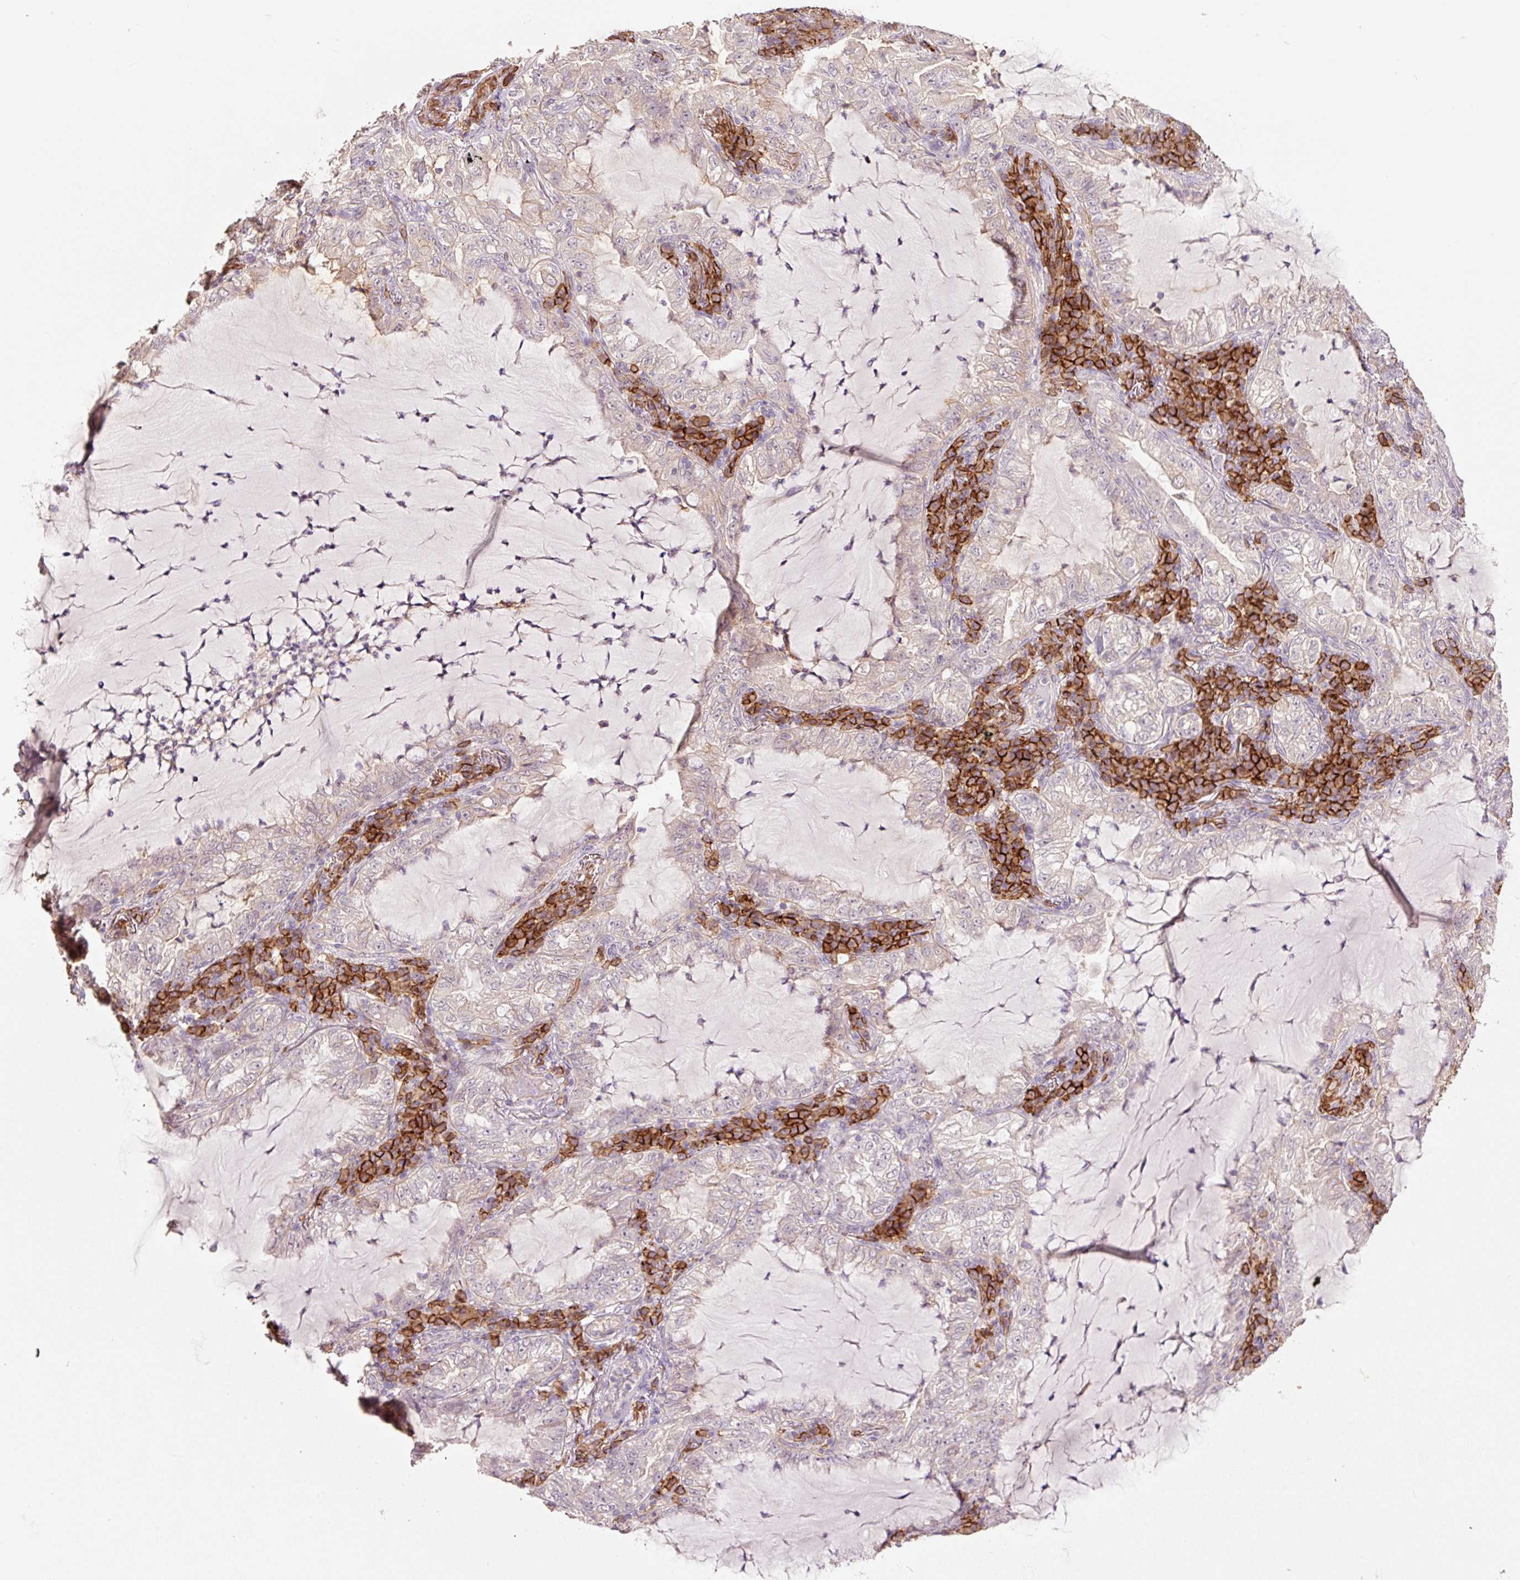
{"staining": {"intensity": "weak", "quantity": "<25%", "location": "cytoplasmic/membranous"}, "tissue": "lung cancer", "cell_type": "Tumor cells", "image_type": "cancer", "snomed": [{"axis": "morphology", "description": "Adenocarcinoma, NOS"}, {"axis": "topography", "description": "Lung"}], "caption": "Adenocarcinoma (lung) stained for a protein using immunohistochemistry demonstrates no expression tumor cells.", "gene": "SLC1A4", "patient": {"sex": "female", "age": 73}}